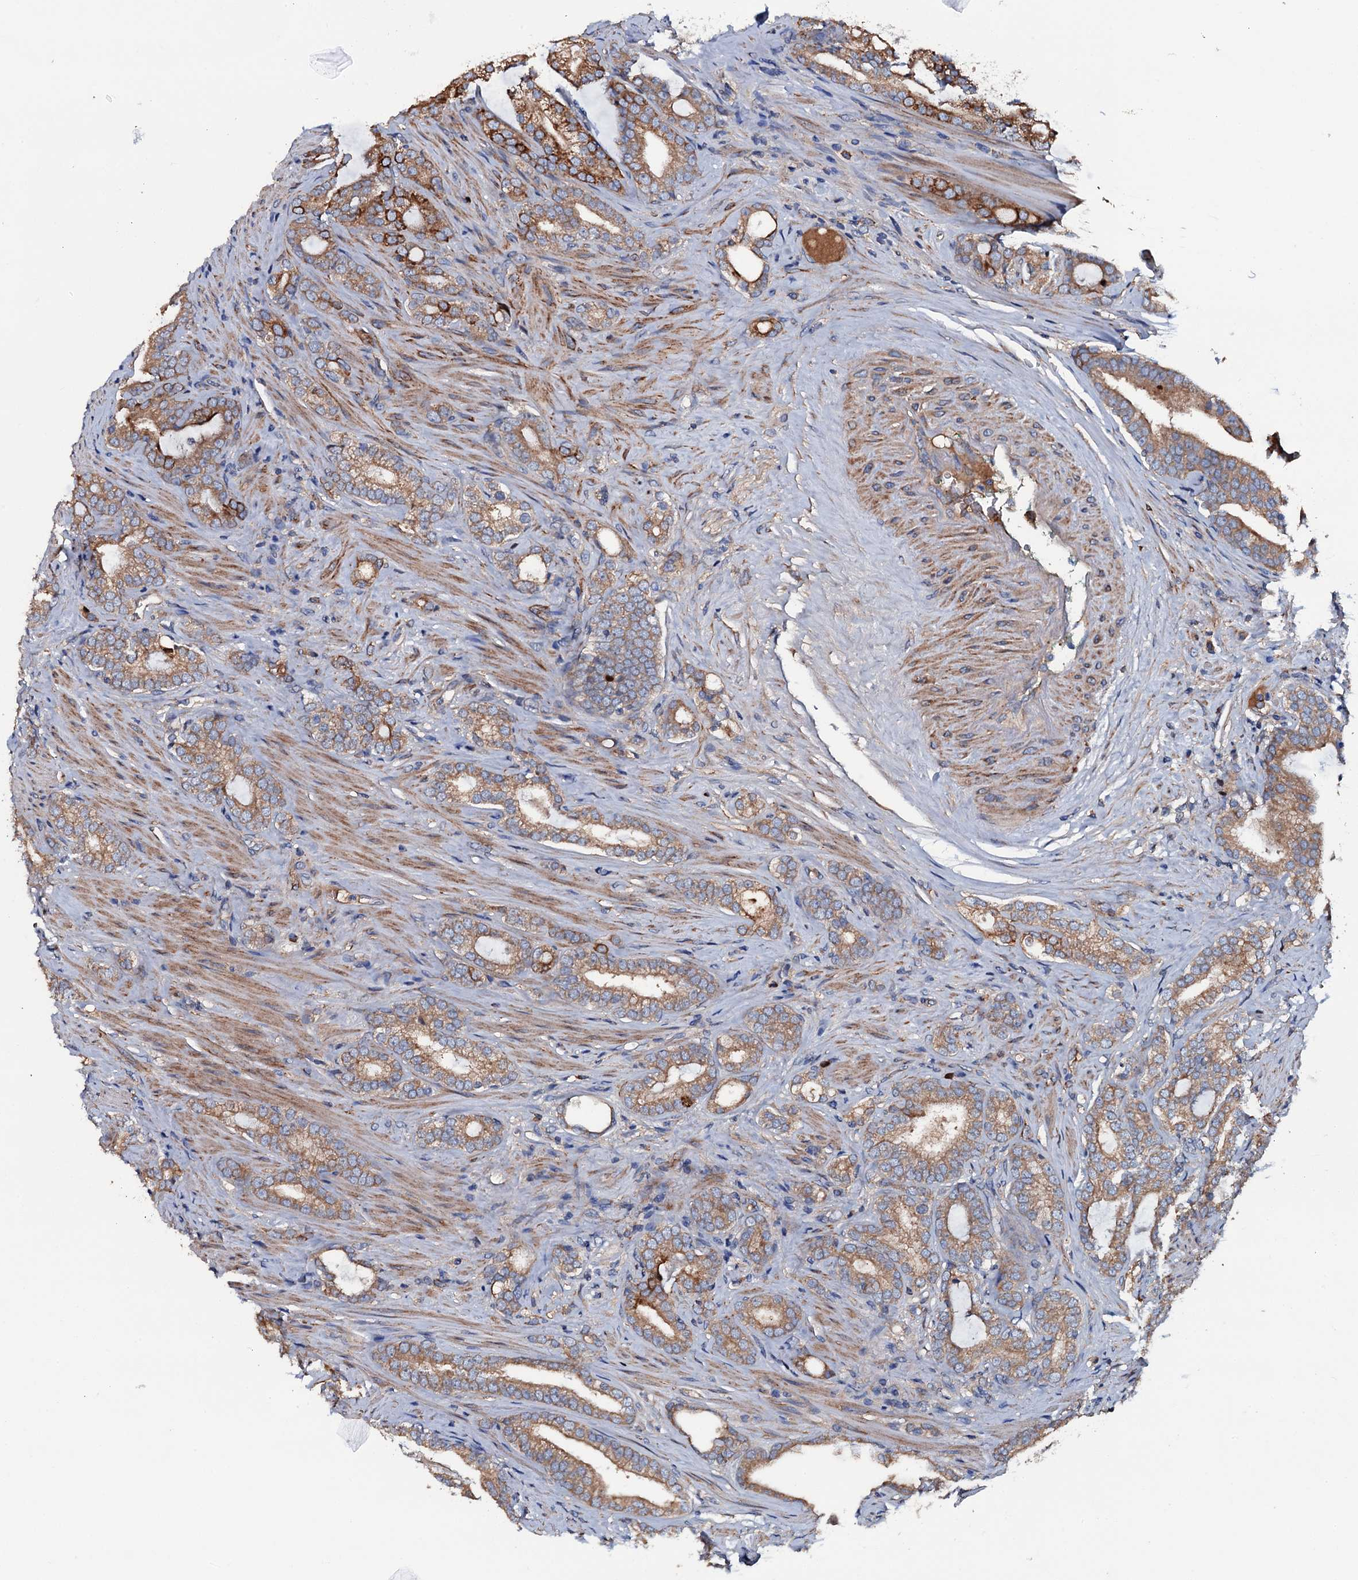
{"staining": {"intensity": "moderate", "quantity": ">75%", "location": "cytoplasmic/membranous"}, "tissue": "prostate cancer", "cell_type": "Tumor cells", "image_type": "cancer", "snomed": [{"axis": "morphology", "description": "Adenocarcinoma, High grade"}, {"axis": "topography", "description": "Prostate"}], "caption": "Immunohistochemical staining of human prostate high-grade adenocarcinoma exhibits moderate cytoplasmic/membranous protein staining in approximately >75% of tumor cells.", "gene": "NEK1", "patient": {"sex": "male", "age": 63}}